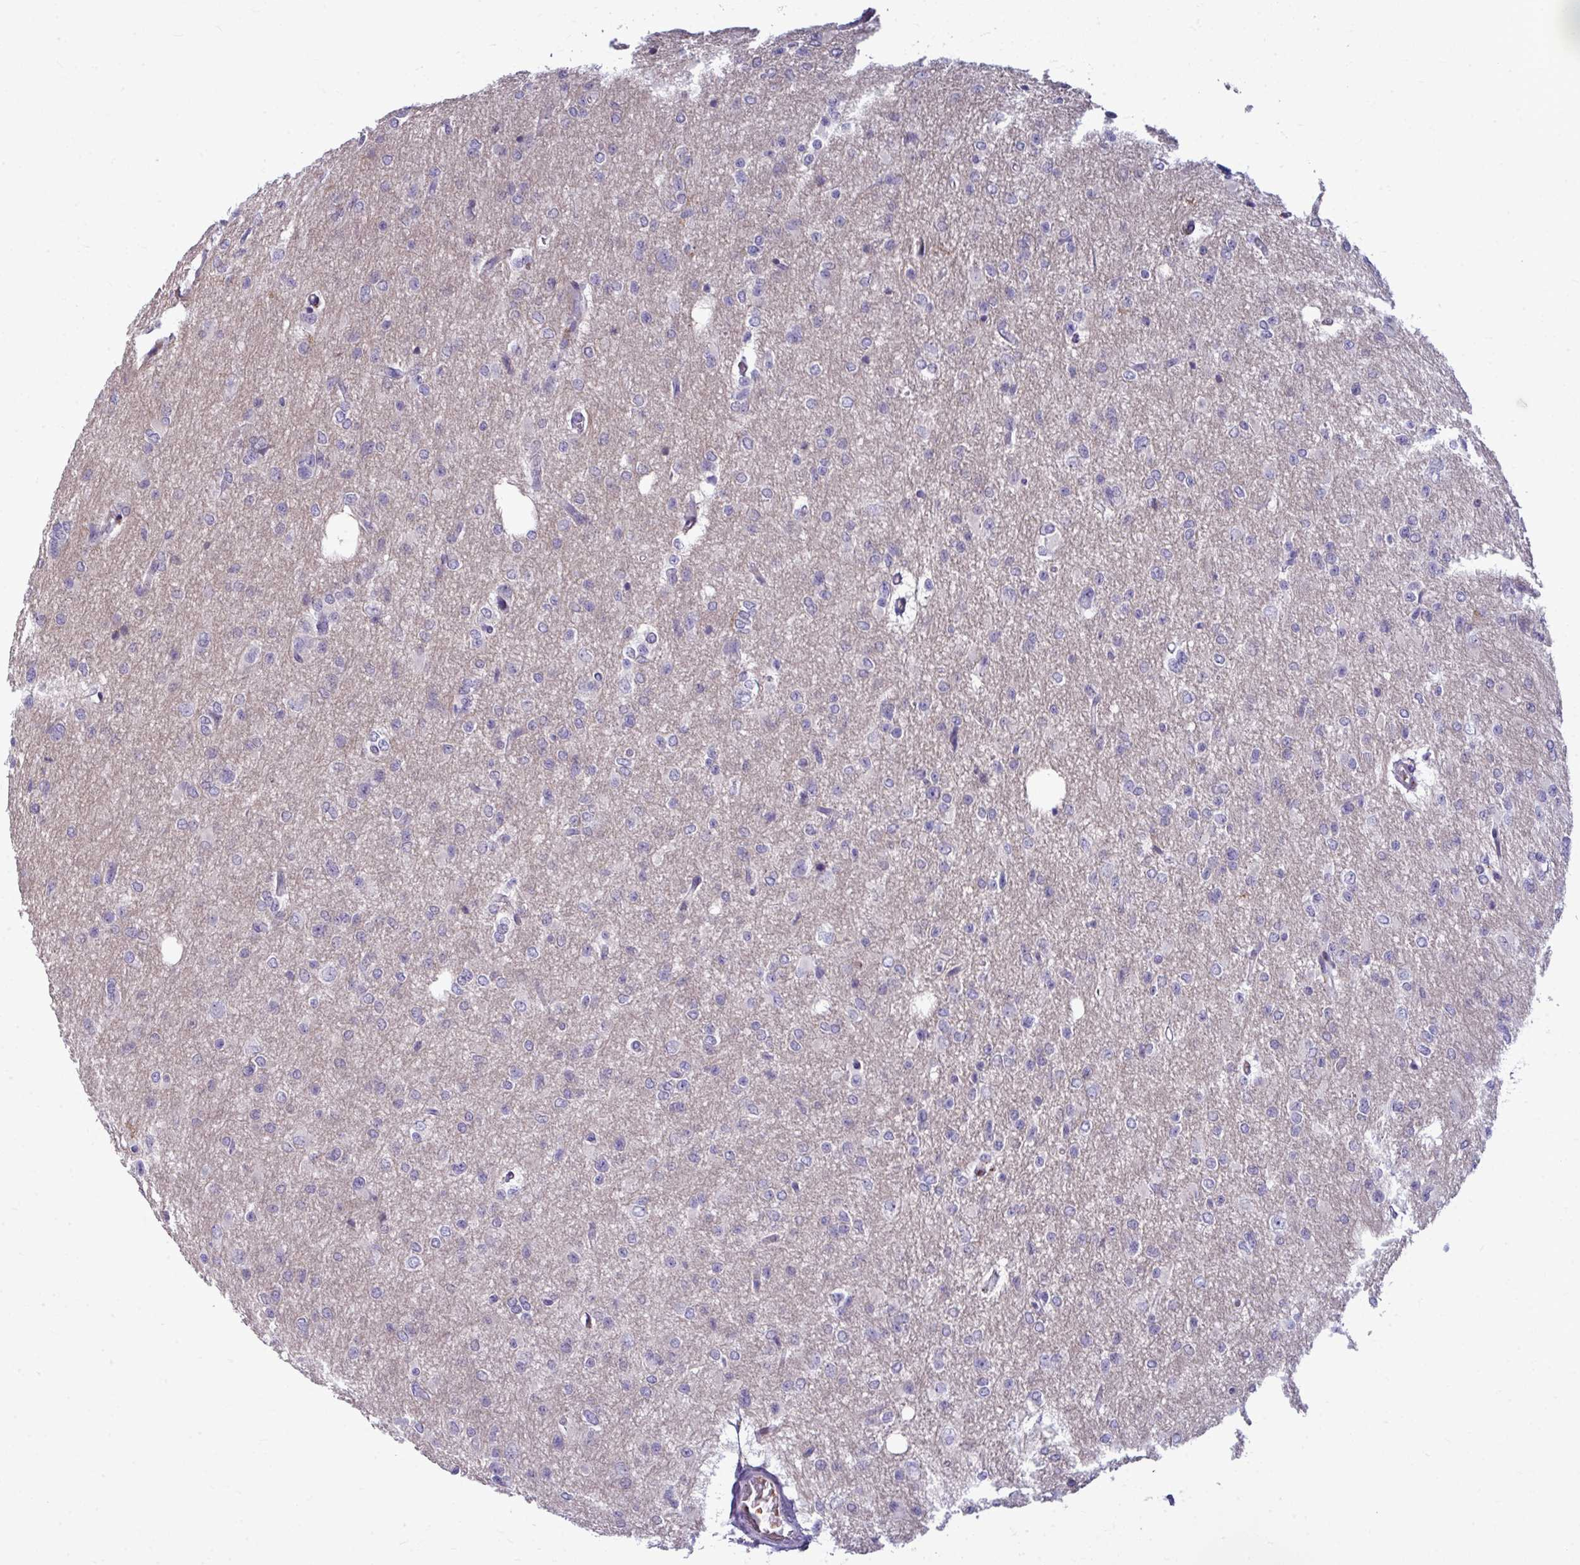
{"staining": {"intensity": "negative", "quantity": "none", "location": "none"}, "tissue": "glioma", "cell_type": "Tumor cells", "image_type": "cancer", "snomed": [{"axis": "morphology", "description": "Glioma, malignant, Low grade"}, {"axis": "topography", "description": "Brain"}], "caption": "IHC image of human glioma stained for a protein (brown), which displays no positivity in tumor cells.", "gene": "SLC14A1", "patient": {"sex": "male", "age": 26}}